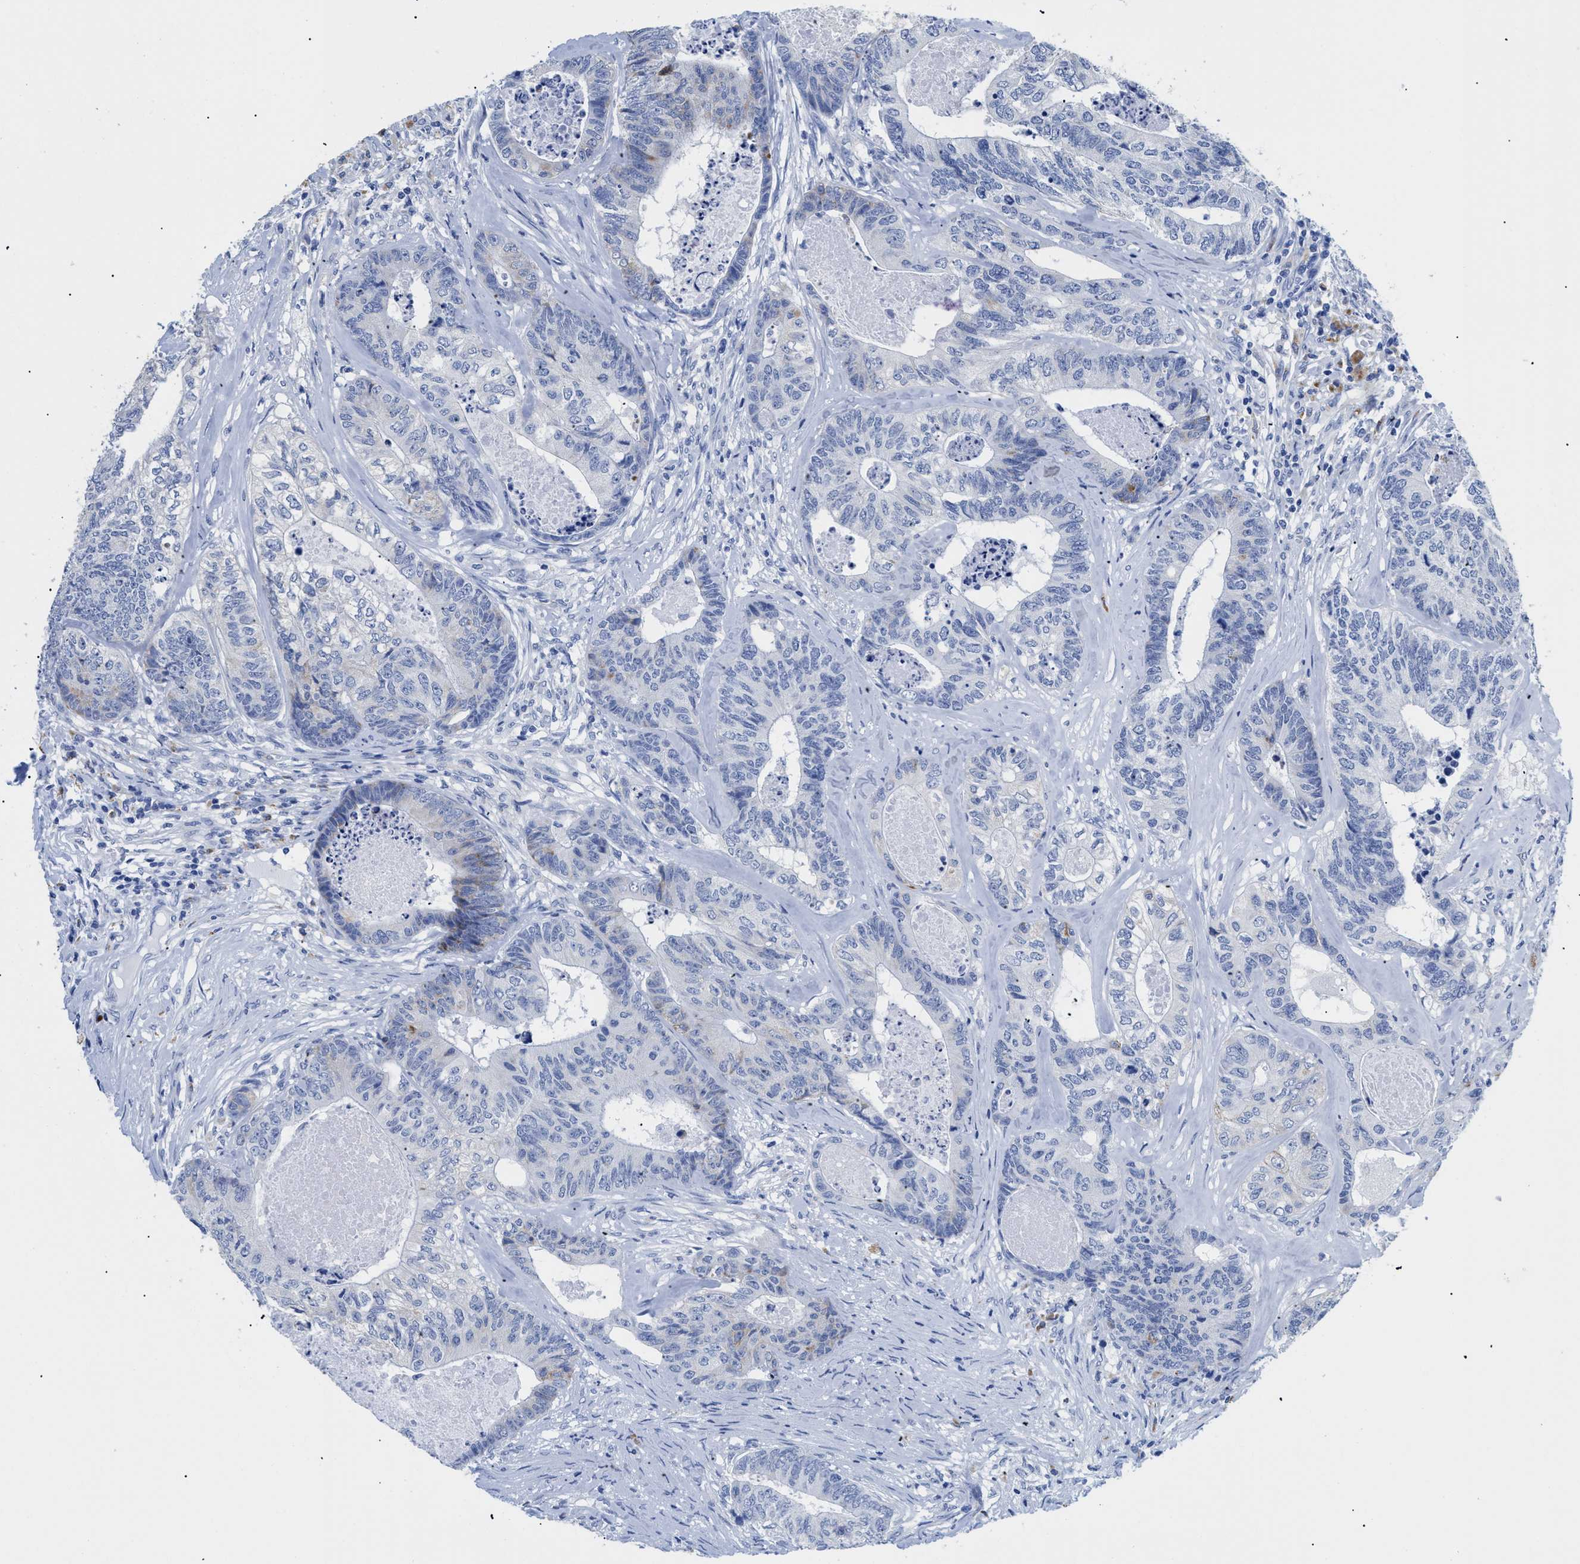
{"staining": {"intensity": "negative", "quantity": "none", "location": "none"}, "tissue": "colorectal cancer", "cell_type": "Tumor cells", "image_type": "cancer", "snomed": [{"axis": "morphology", "description": "Adenocarcinoma, NOS"}, {"axis": "topography", "description": "Colon"}], "caption": "Immunohistochemistry (IHC) histopathology image of neoplastic tissue: colorectal cancer stained with DAB (3,3'-diaminobenzidine) reveals no significant protein positivity in tumor cells.", "gene": "APOBEC2", "patient": {"sex": "female", "age": 67}}